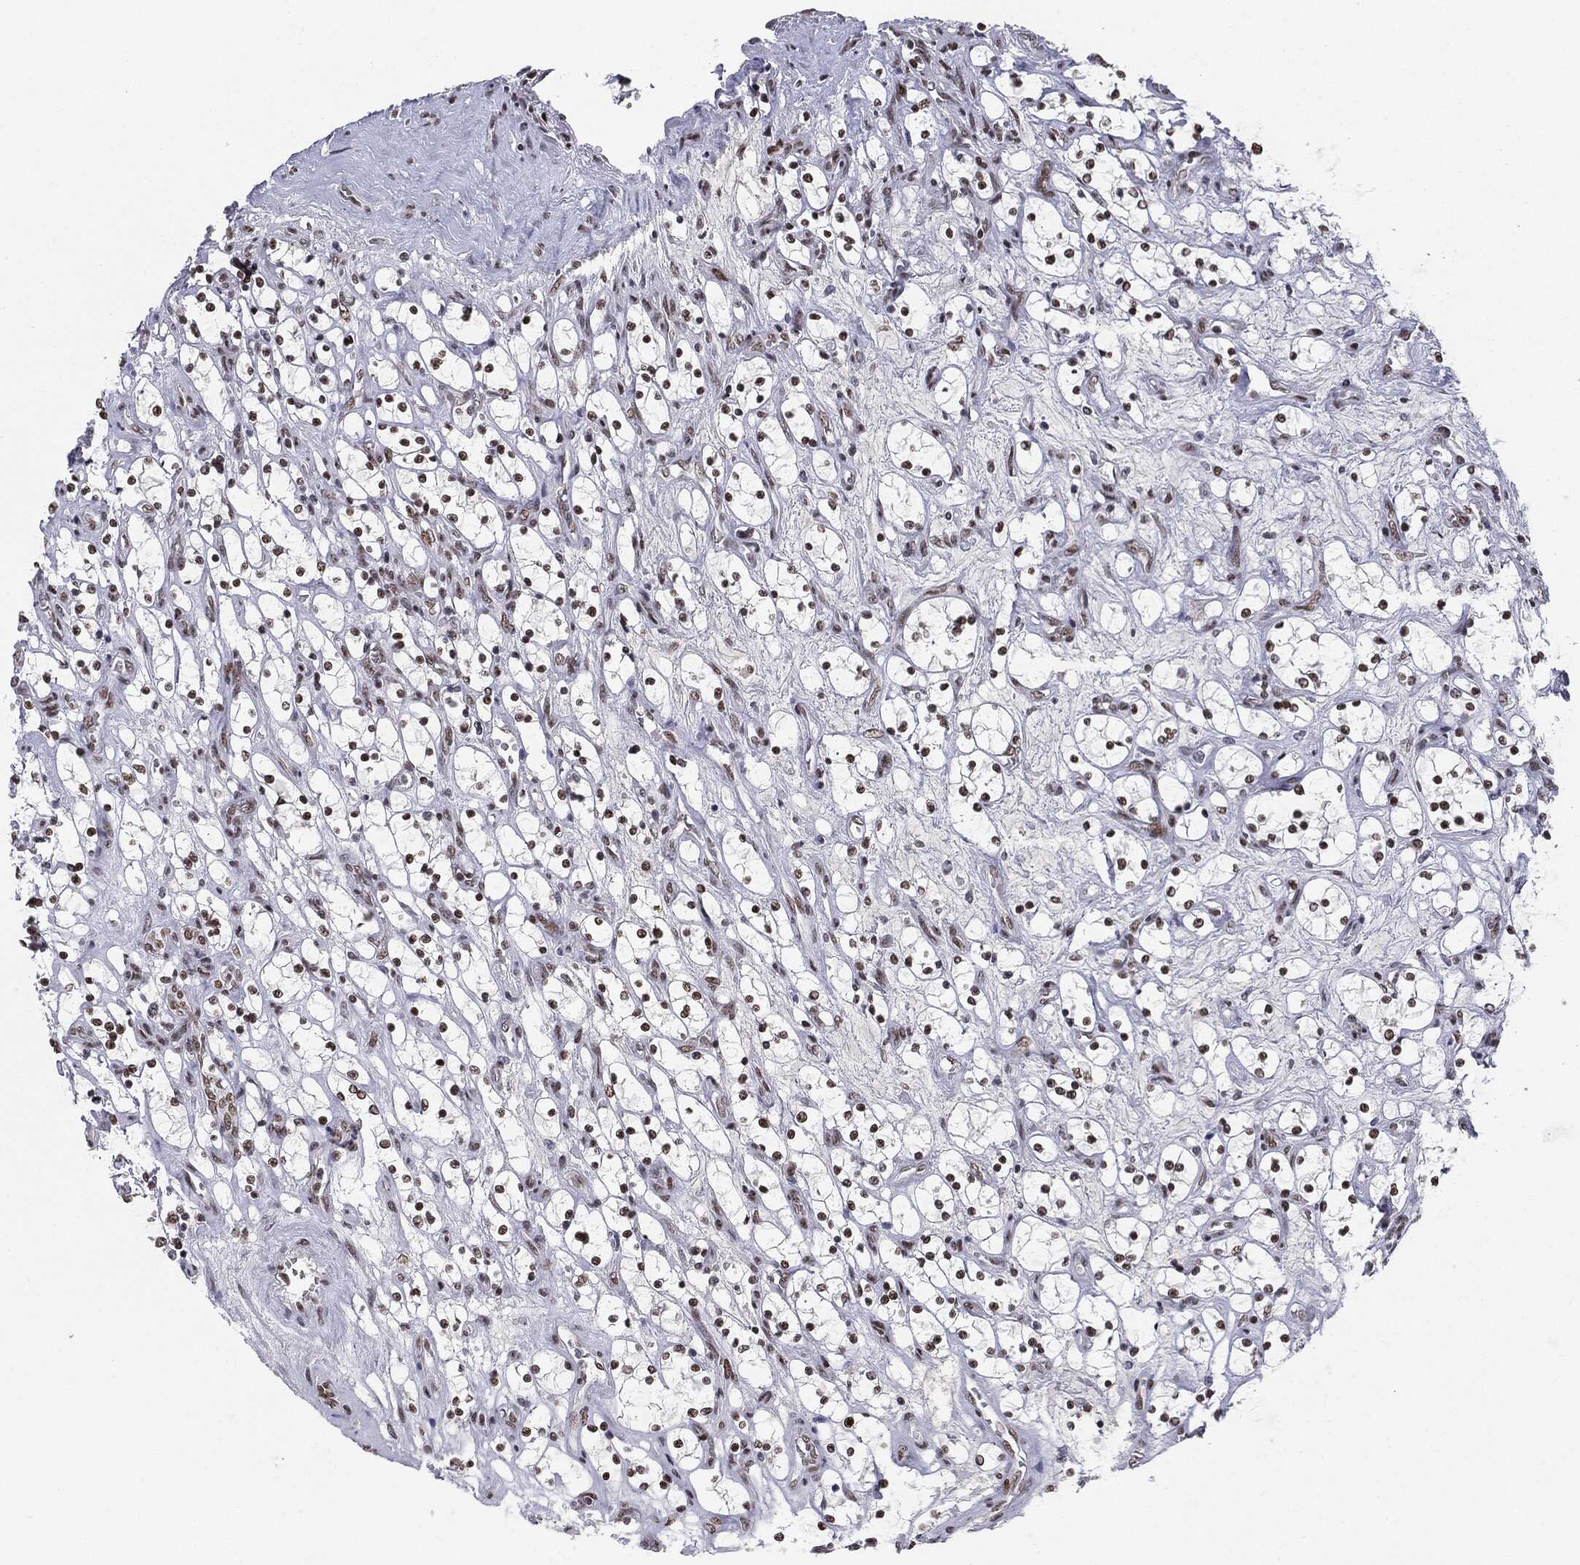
{"staining": {"intensity": "strong", "quantity": "25%-75%", "location": "nuclear"}, "tissue": "renal cancer", "cell_type": "Tumor cells", "image_type": "cancer", "snomed": [{"axis": "morphology", "description": "Adenocarcinoma, NOS"}, {"axis": "topography", "description": "Kidney"}], "caption": "Protein expression by immunohistochemistry (IHC) demonstrates strong nuclear staining in approximately 25%-75% of tumor cells in renal adenocarcinoma.", "gene": "MDC1", "patient": {"sex": "female", "age": 69}}